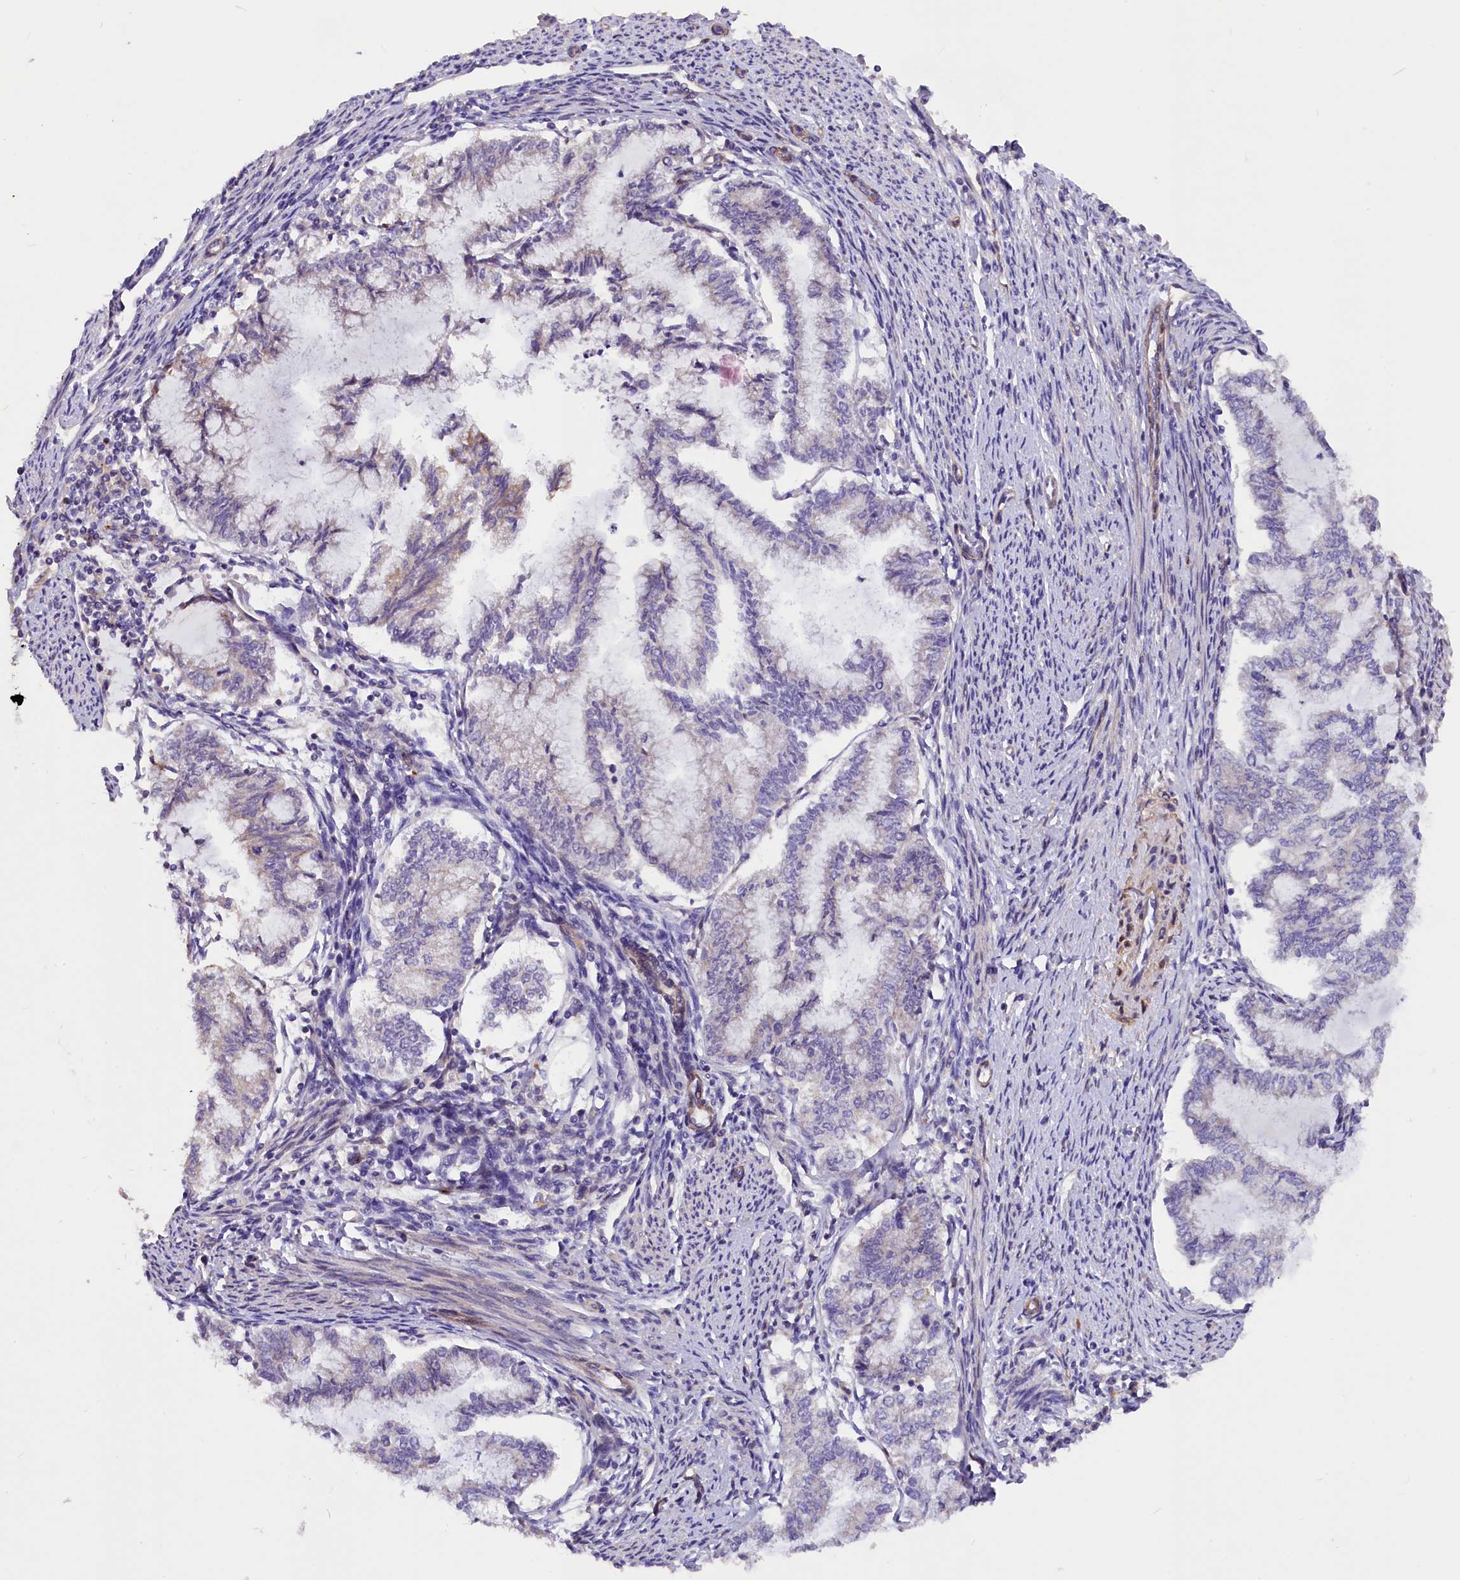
{"staining": {"intensity": "negative", "quantity": "none", "location": "none"}, "tissue": "endometrial cancer", "cell_type": "Tumor cells", "image_type": "cancer", "snomed": [{"axis": "morphology", "description": "Adenocarcinoma, NOS"}, {"axis": "topography", "description": "Endometrium"}], "caption": "Micrograph shows no protein positivity in tumor cells of endometrial adenocarcinoma tissue.", "gene": "MED20", "patient": {"sex": "female", "age": 79}}